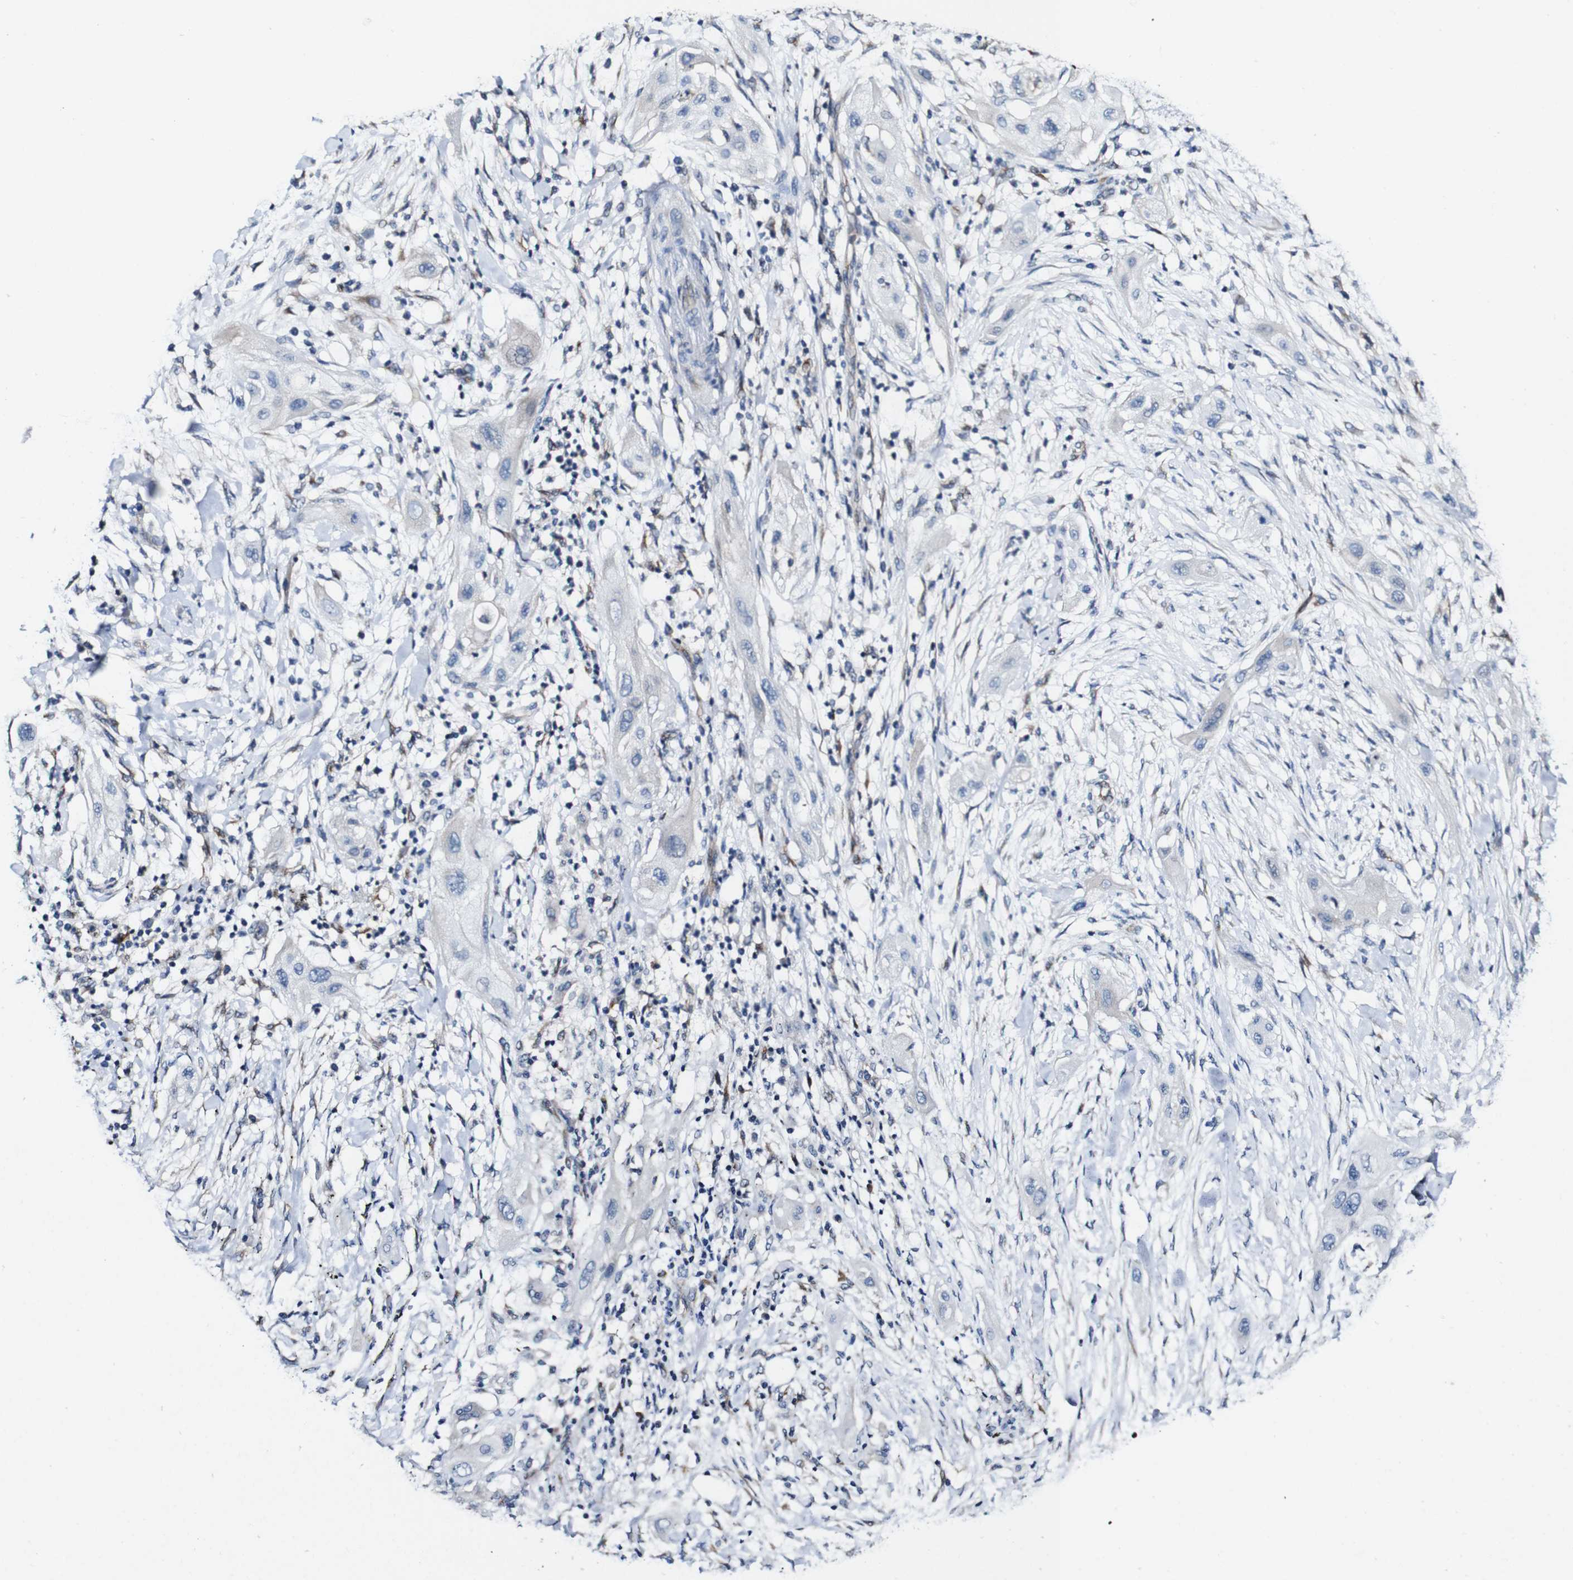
{"staining": {"intensity": "negative", "quantity": "none", "location": "none"}, "tissue": "lung cancer", "cell_type": "Tumor cells", "image_type": "cancer", "snomed": [{"axis": "morphology", "description": "Squamous cell carcinoma, NOS"}, {"axis": "topography", "description": "Lung"}], "caption": "The immunohistochemistry micrograph has no significant positivity in tumor cells of lung cancer (squamous cell carcinoma) tissue.", "gene": "GRAMD1A", "patient": {"sex": "female", "age": 47}}